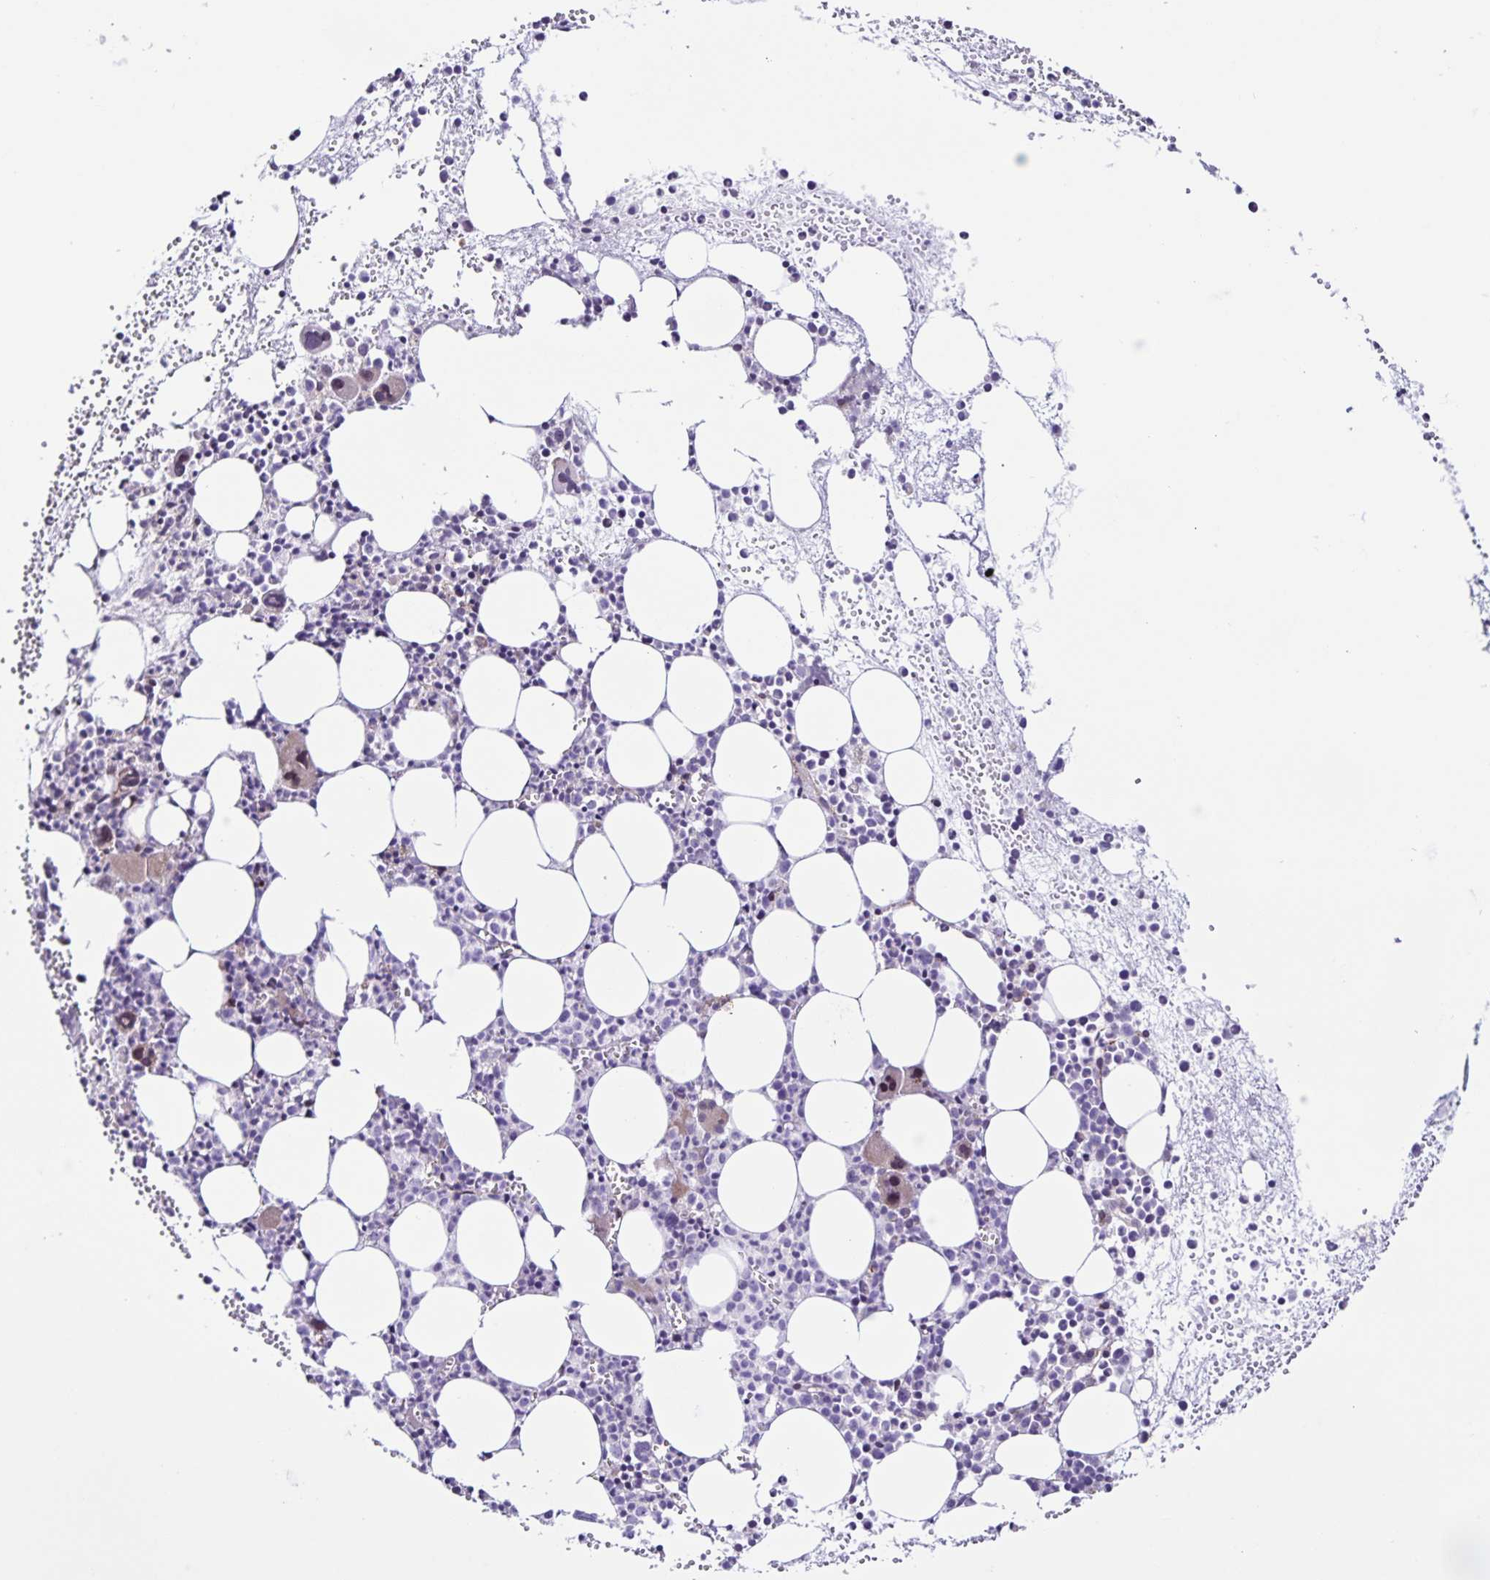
{"staining": {"intensity": "moderate", "quantity": "<25%", "location": "nuclear"}, "tissue": "bone marrow", "cell_type": "Hematopoietic cells", "image_type": "normal", "snomed": [{"axis": "morphology", "description": "Normal tissue, NOS"}, {"axis": "topography", "description": "Bone marrow"}], "caption": "A brown stain highlights moderate nuclear positivity of a protein in hematopoietic cells of benign bone marrow.", "gene": "RNFT2", "patient": {"sex": "female", "age": 57}}